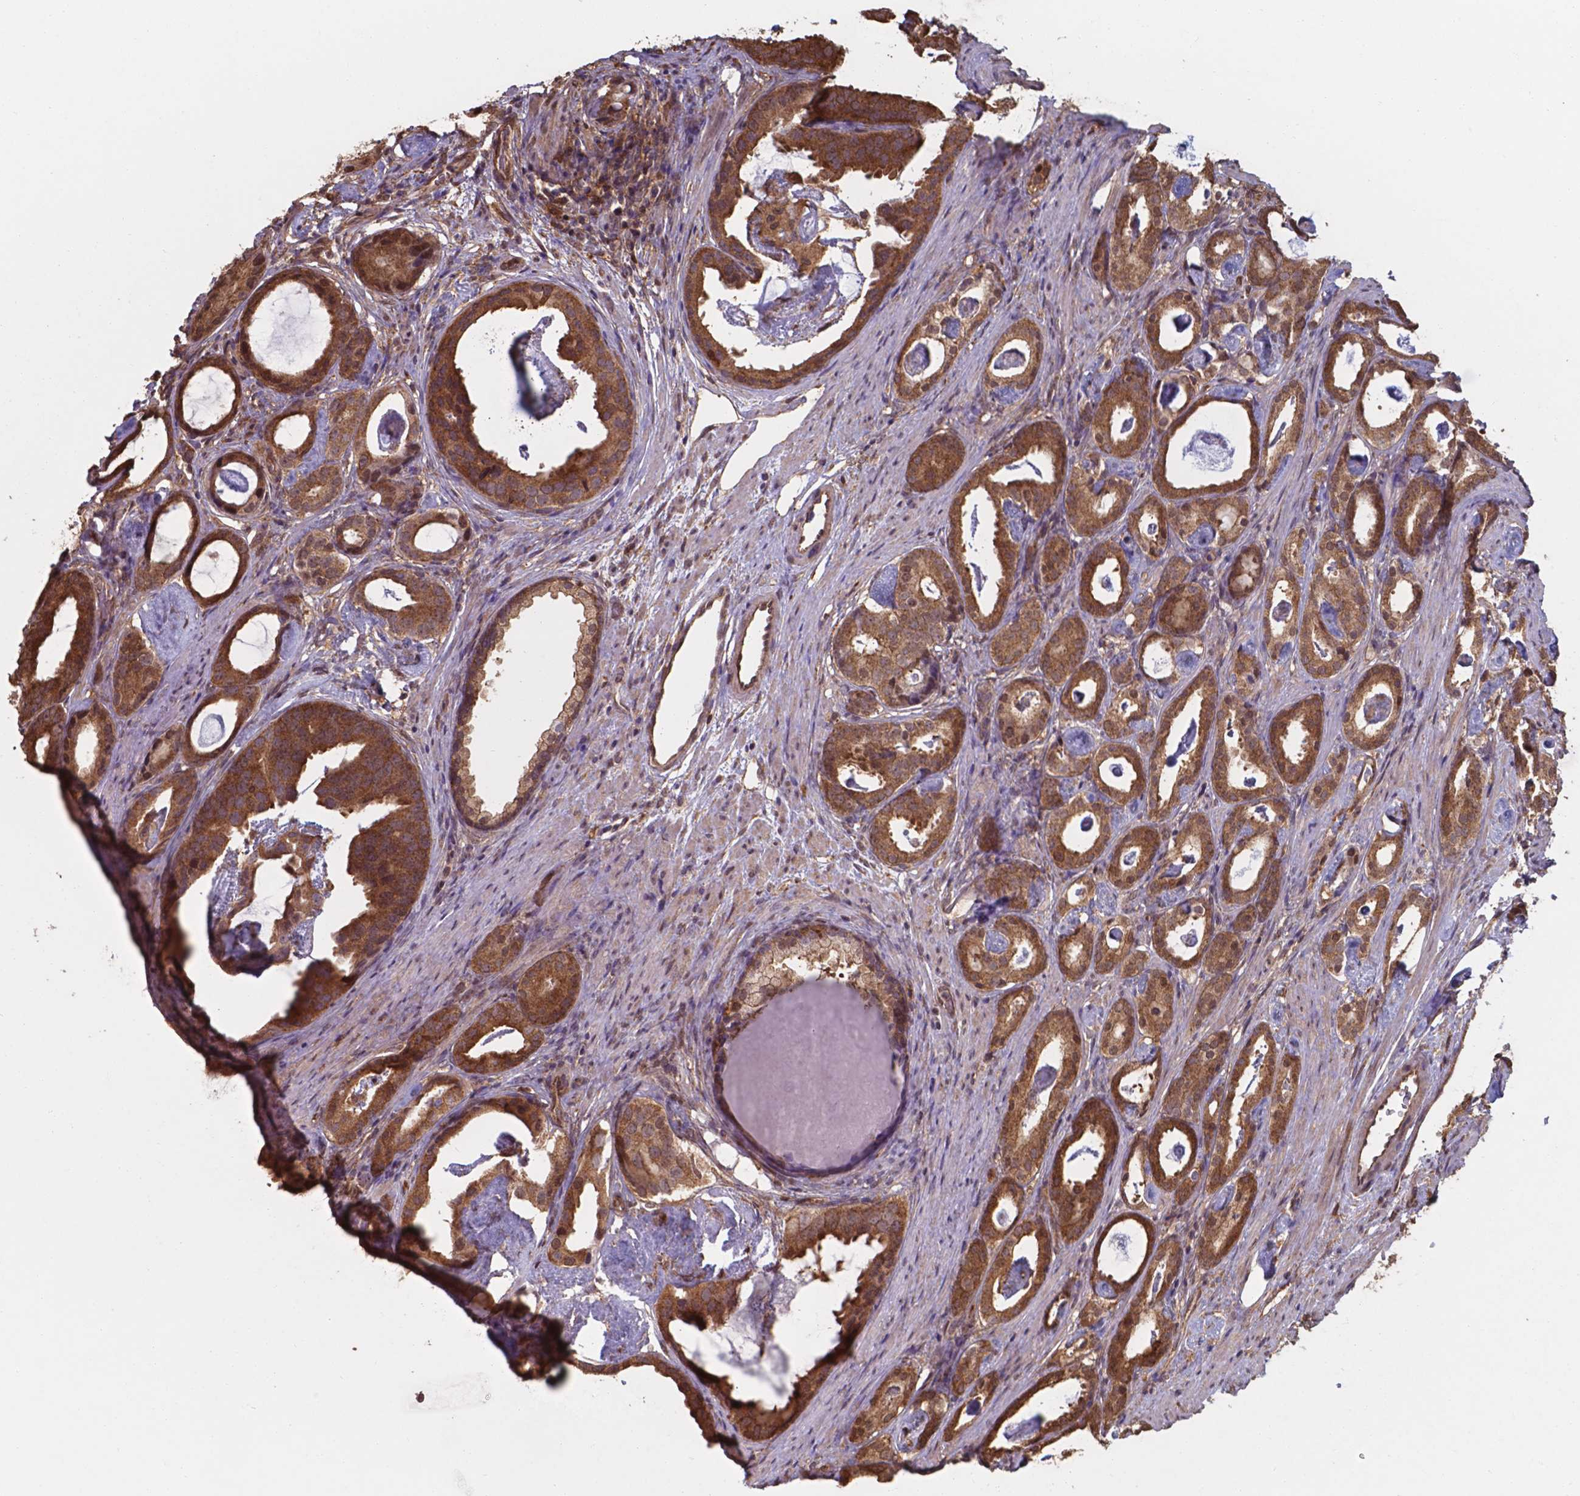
{"staining": {"intensity": "moderate", "quantity": ">75%", "location": "cytoplasmic/membranous,nuclear"}, "tissue": "prostate cancer", "cell_type": "Tumor cells", "image_type": "cancer", "snomed": [{"axis": "morphology", "description": "Adenocarcinoma, Low grade"}, {"axis": "topography", "description": "Prostate and seminal vesicle, NOS"}], "caption": "Moderate cytoplasmic/membranous and nuclear staining is present in approximately >75% of tumor cells in prostate cancer. (DAB = brown stain, brightfield microscopy at high magnification).", "gene": "CHP2", "patient": {"sex": "male", "age": 71}}